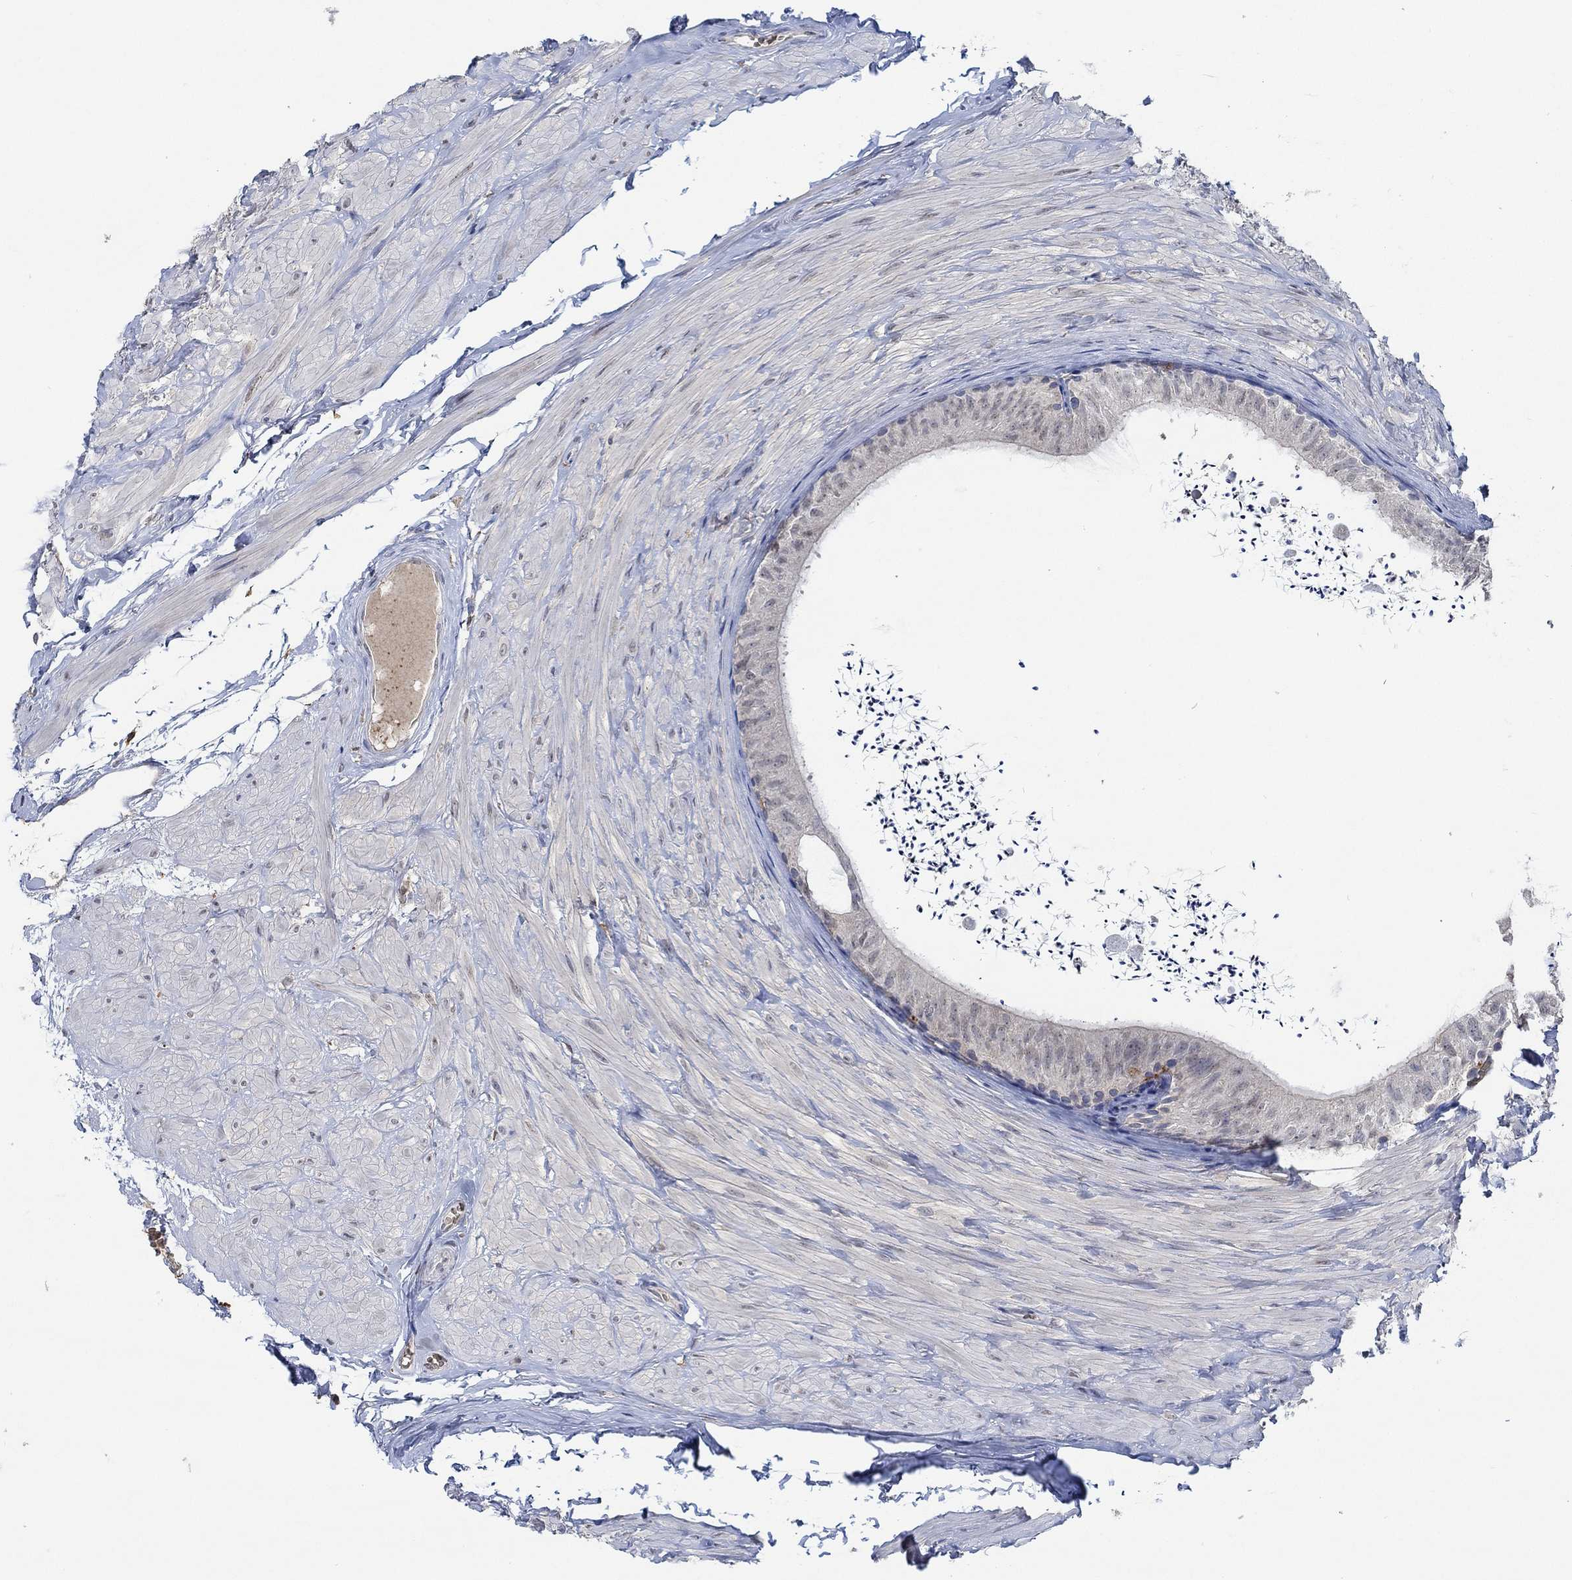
{"staining": {"intensity": "negative", "quantity": "none", "location": "none"}, "tissue": "epididymis", "cell_type": "Glandular cells", "image_type": "normal", "snomed": [{"axis": "morphology", "description": "Normal tissue, NOS"}, {"axis": "topography", "description": "Epididymis"}], "caption": "Protein analysis of benign epididymis displays no significant positivity in glandular cells. Nuclei are stained in blue.", "gene": "MPP1", "patient": {"sex": "male", "age": 32}}